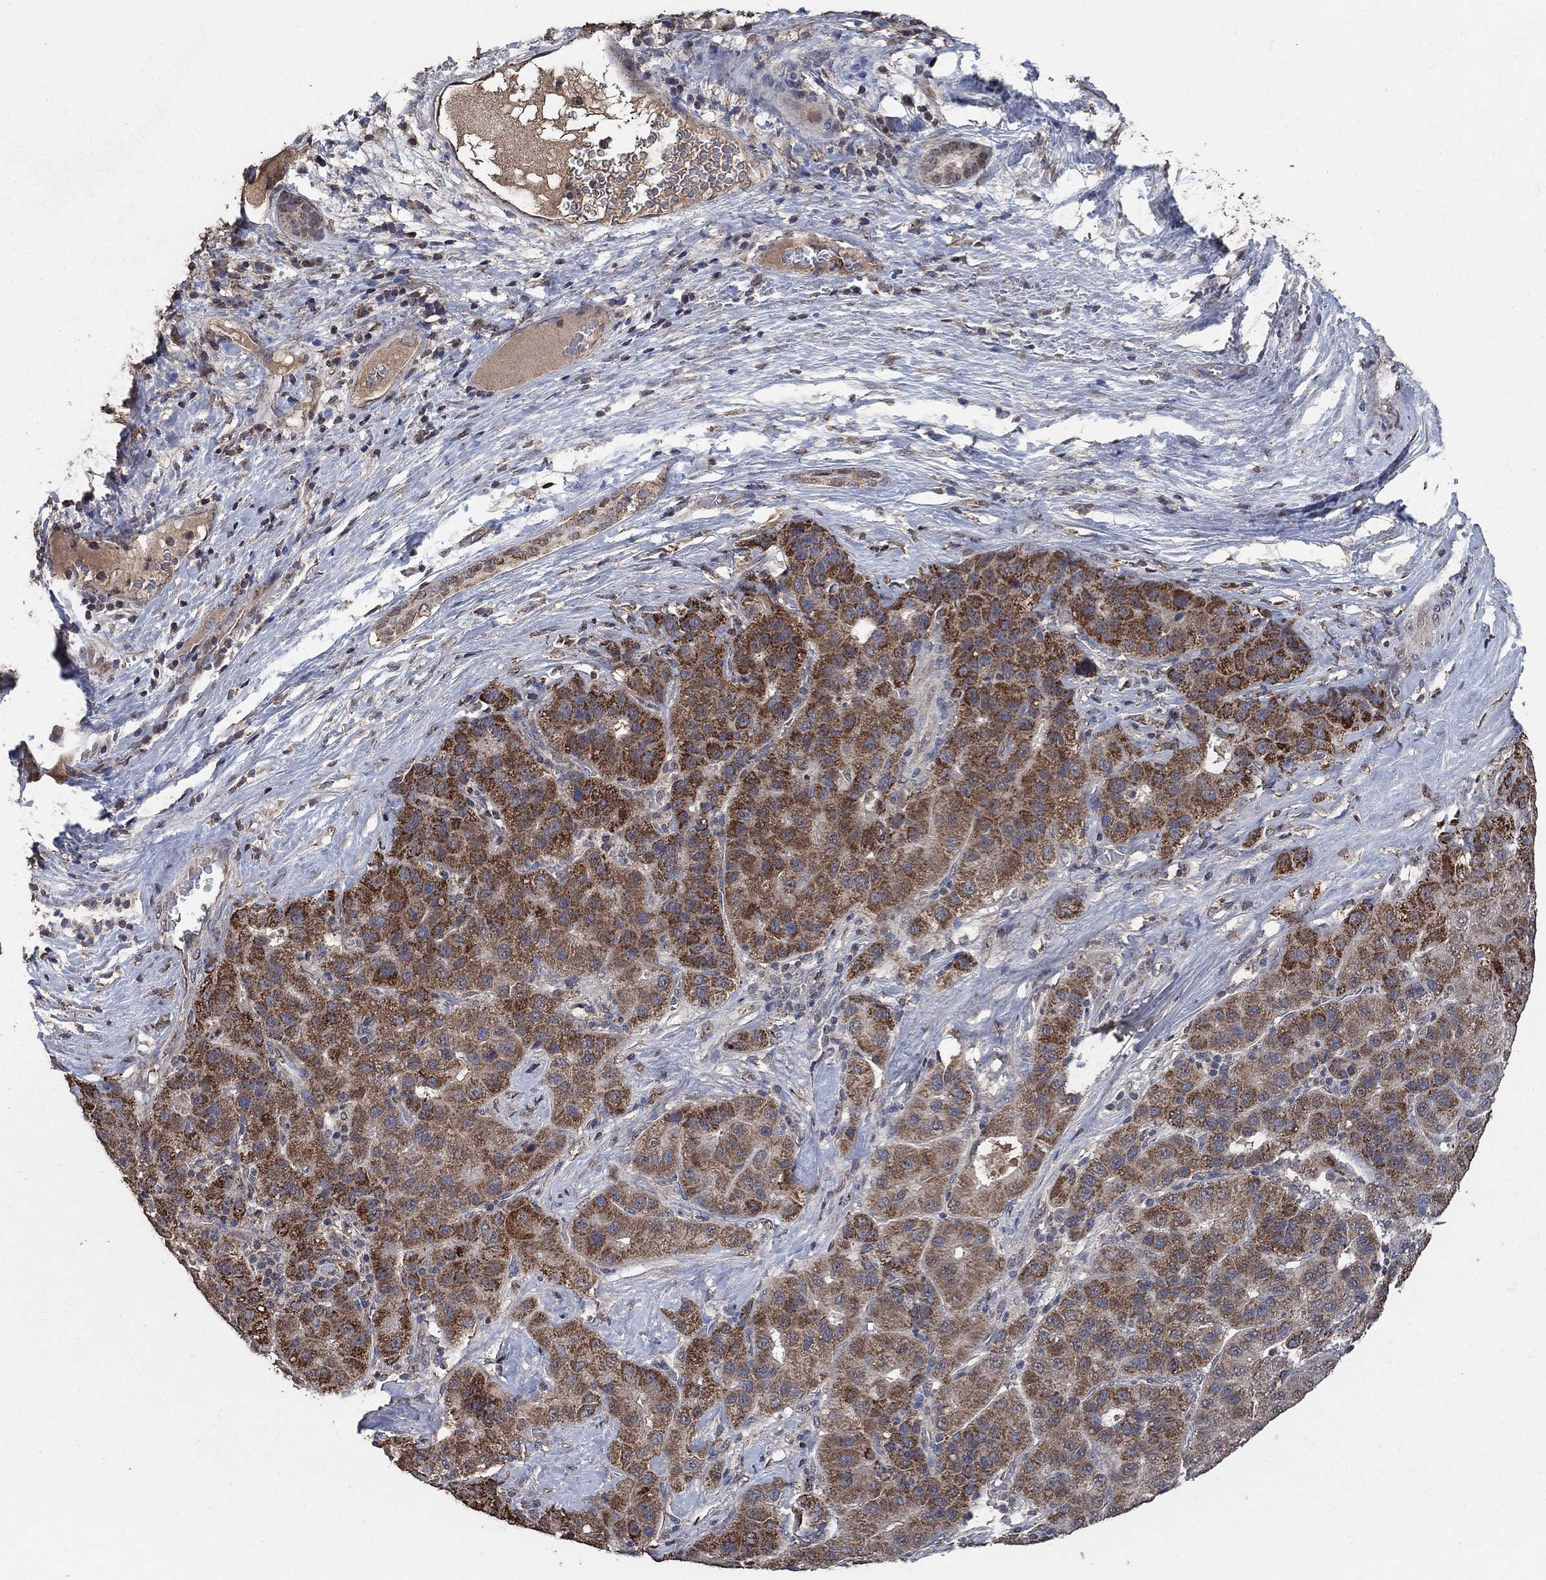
{"staining": {"intensity": "strong", "quantity": "25%-75%", "location": "cytoplasmic/membranous"}, "tissue": "liver cancer", "cell_type": "Tumor cells", "image_type": "cancer", "snomed": [{"axis": "morphology", "description": "Carcinoma, Hepatocellular, NOS"}, {"axis": "topography", "description": "Liver"}], "caption": "There is high levels of strong cytoplasmic/membranous staining in tumor cells of liver hepatocellular carcinoma, as demonstrated by immunohistochemical staining (brown color).", "gene": "MRPS24", "patient": {"sex": "male", "age": 65}}